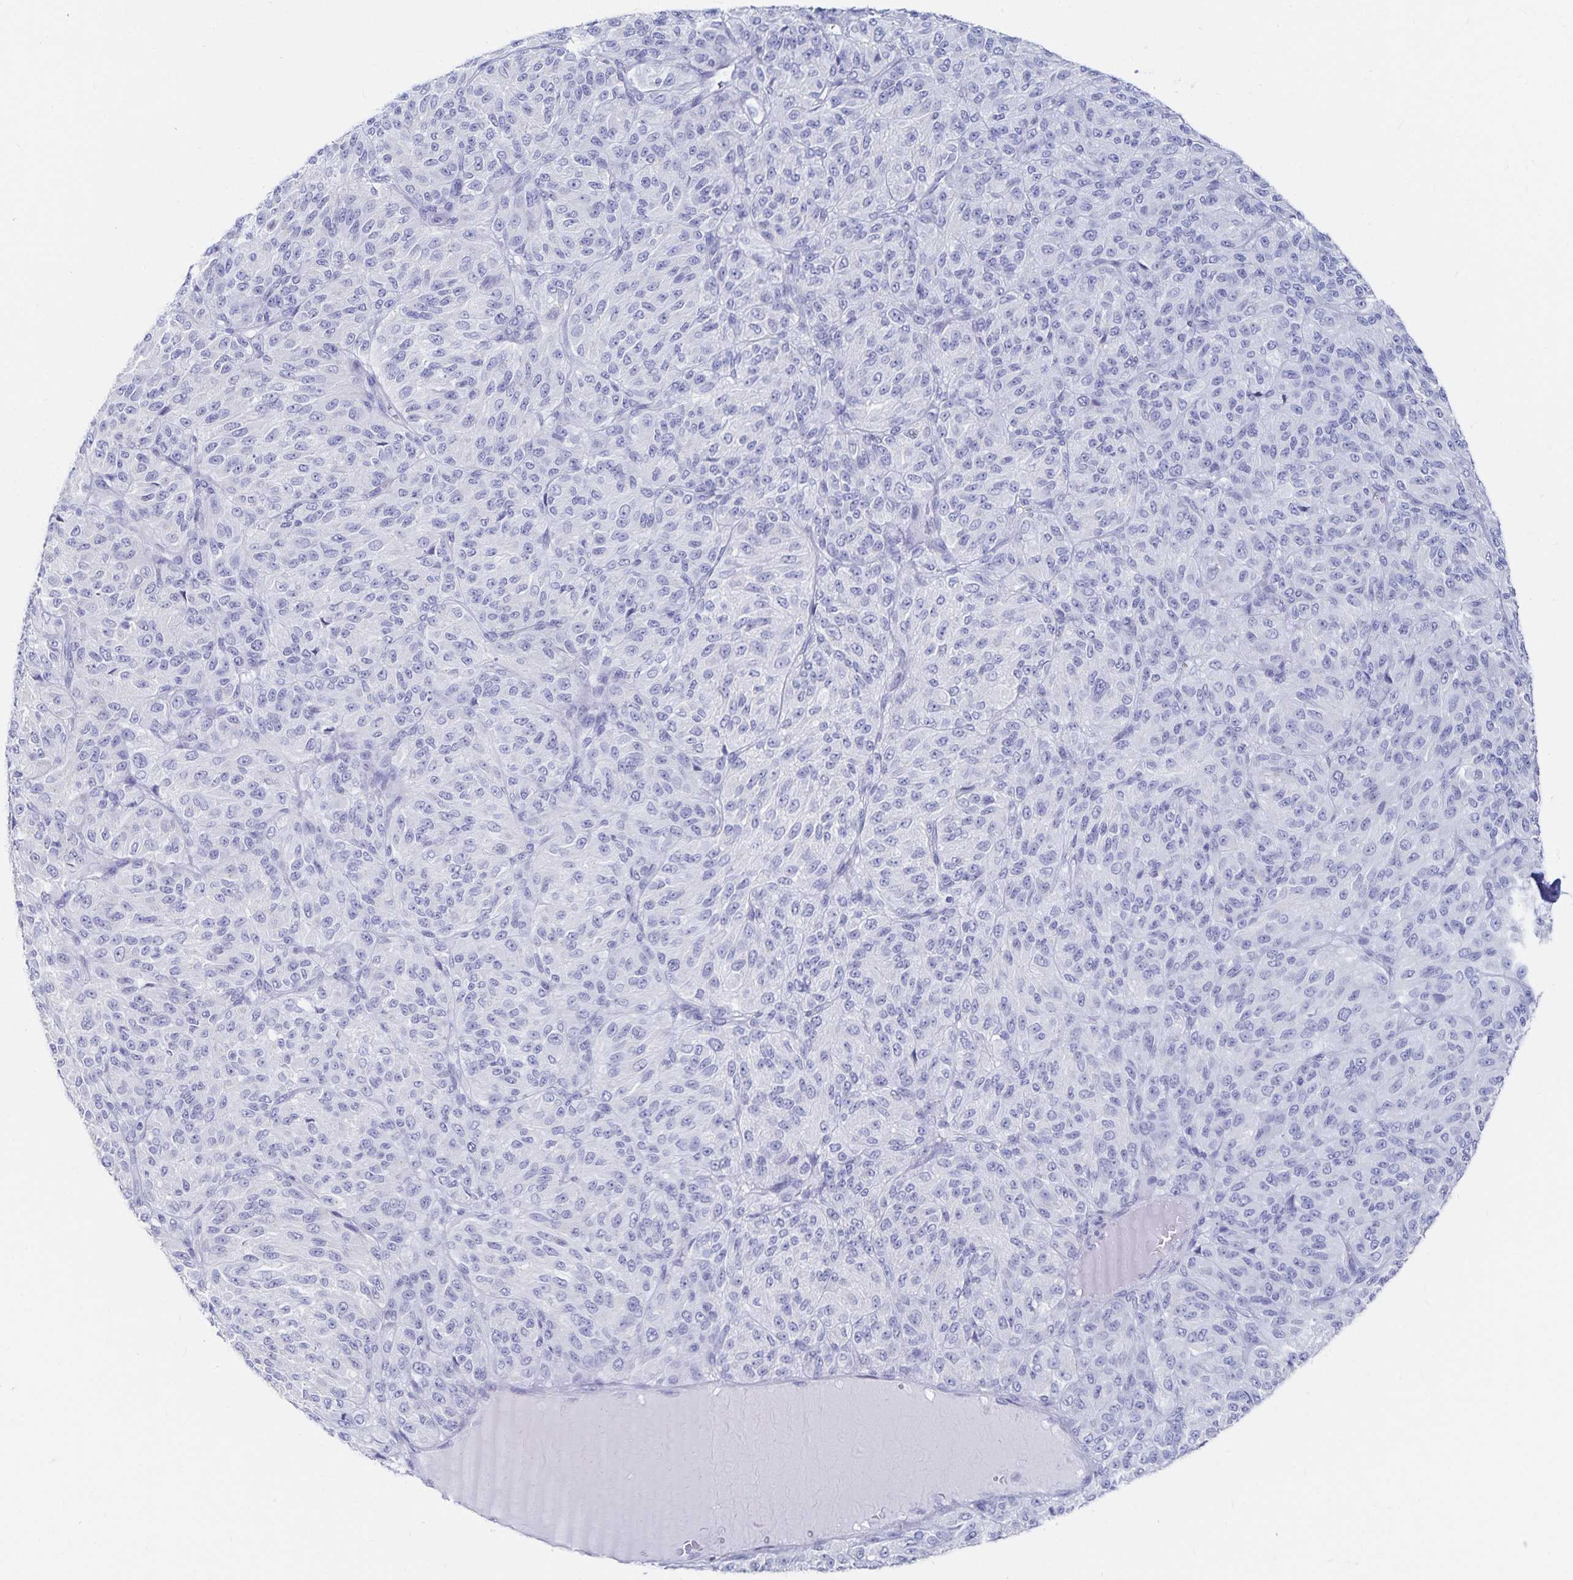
{"staining": {"intensity": "negative", "quantity": "none", "location": "none"}, "tissue": "melanoma", "cell_type": "Tumor cells", "image_type": "cancer", "snomed": [{"axis": "morphology", "description": "Malignant melanoma, Metastatic site"}, {"axis": "topography", "description": "Brain"}], "caption": "An immunohistochemistry photomicrograph of melanoma is shown. There is no staining in tumor cells of melanoma. Brightfield microscopy of immunohistochemistry (IHC) stained with DAB (3,3'-diaminobenzidine) (brown) and hematoxylin (blue), captured at high magnification.", "gene": "TNIP1", "patient": {"sex": "female", "age": 56}}